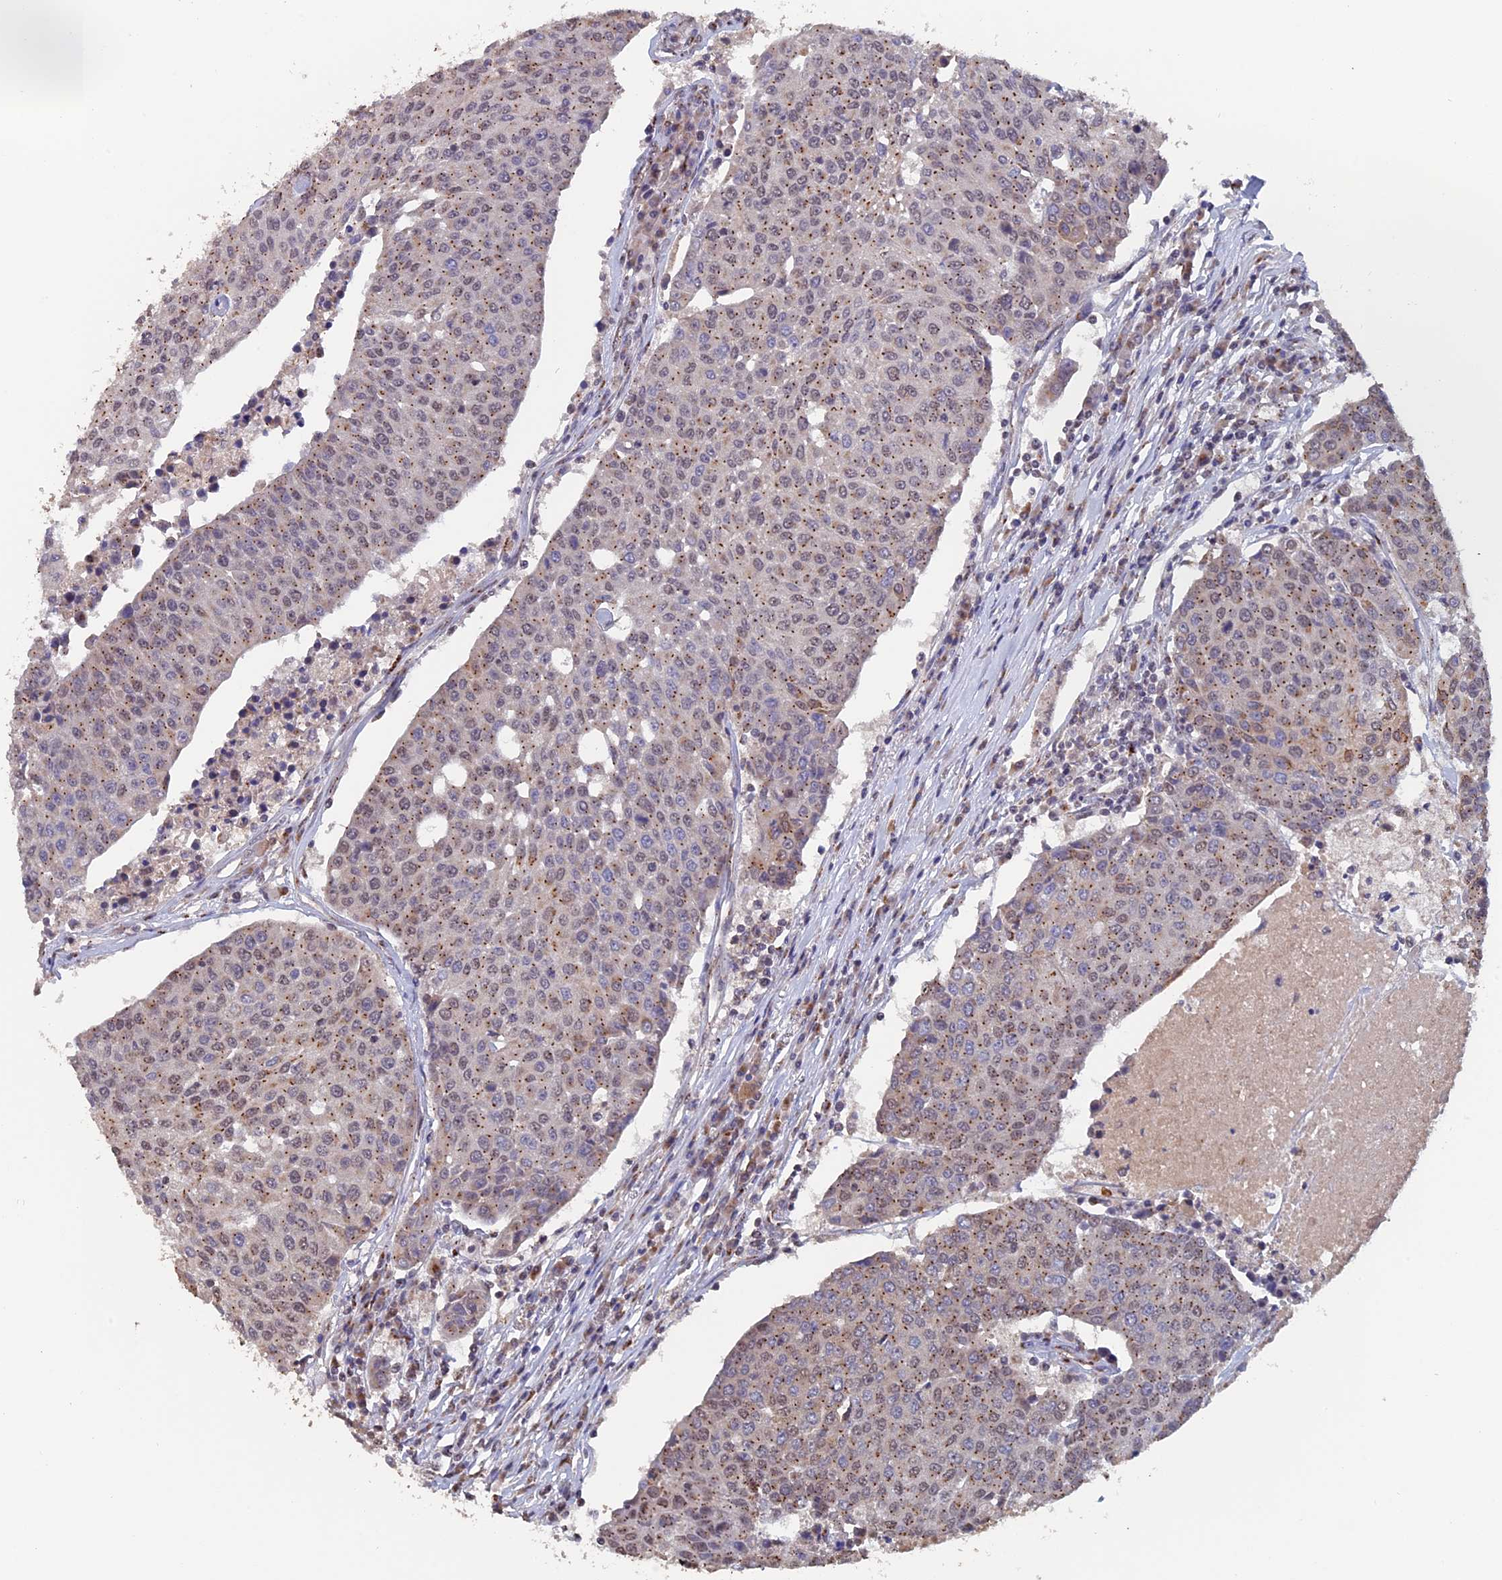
{"staining": {"intensity": "weak", "quantity": ">75%", "location": "cytoplasmic/membranous,nuclear"}, "tissue": "urothelial cancer", "cell_type": "Tumor cells", "image_type": "cancer", "snomed": [{"axis": "morphology", "description": "Urothelial carcinoma, High grade"}, {"axis": "topography", "description": "Urinary bladder"}], "caption": "This is a photomicrograph of immunohistochemistry (IHC) staining of high-grade urothelial carcinoma, which shows weak expression in the cytoplasmic/membranous and nuclear of tumor cells.", "gene": "PIGQ", "patient": {"sex": "female", "age": 85}}